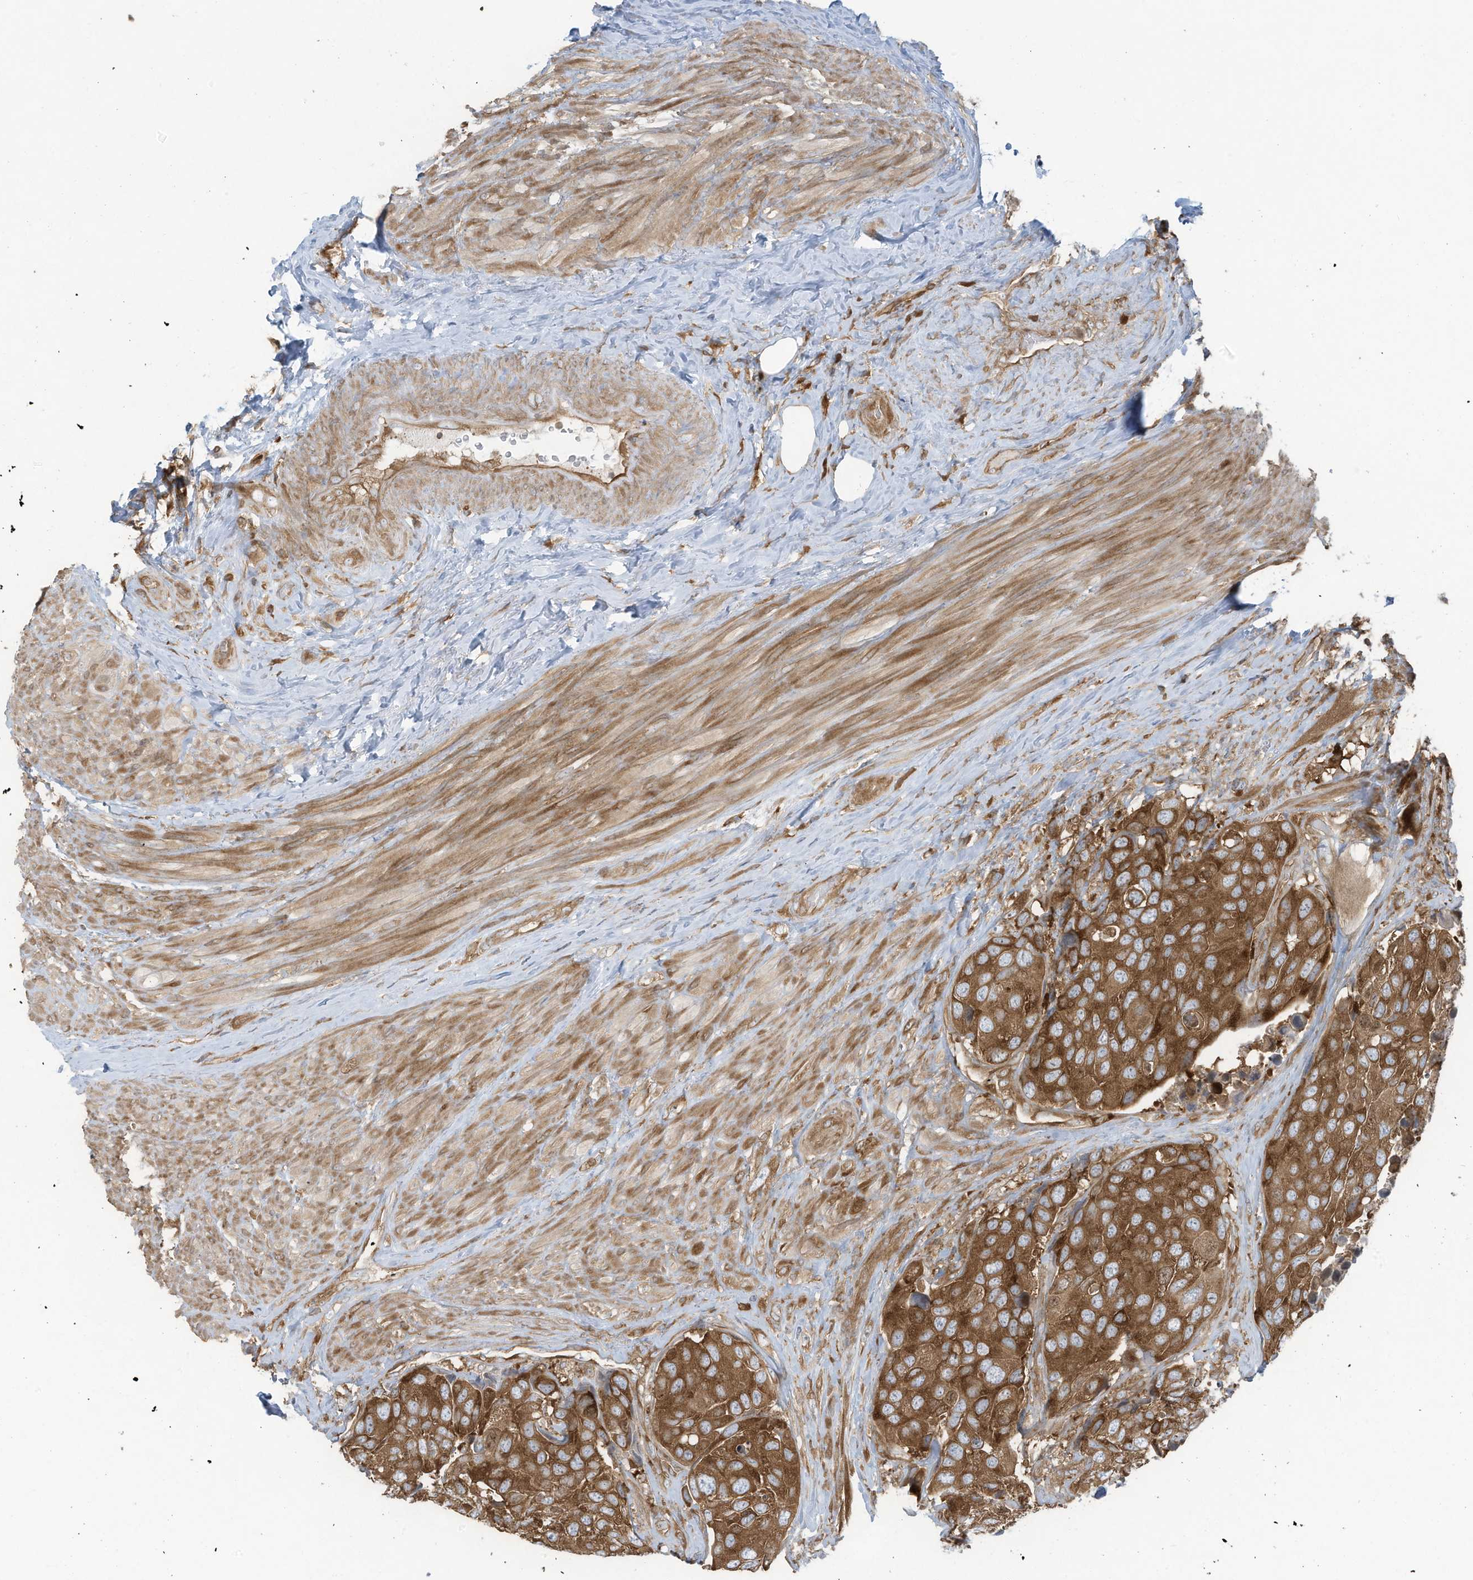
{"staining": {"intensity": "moderate", "quantity": ">75%", "location": "cytoplasmic/membranous,nuclear"}, "tissue": "urothelial cancer", "cell_type": "Tumor cells", "image_type": "cancer", "snomed": [{"axis": "morphology", "description": "Urothelial carcinoma, High grade"}, {"axis": "topography", "description": "Urinary bladder"}], "caption": "Protein staining demonstrates moderate cytoplasmic/membranous and nuclear staining in approximately >75% of tumor cells in urothelial carcinoma (high-grade). (DAB = brown stain, brightfield microscopy at high magnification).", "gene": "OLA1", "patient": {"sex": "male", "age": 74}}